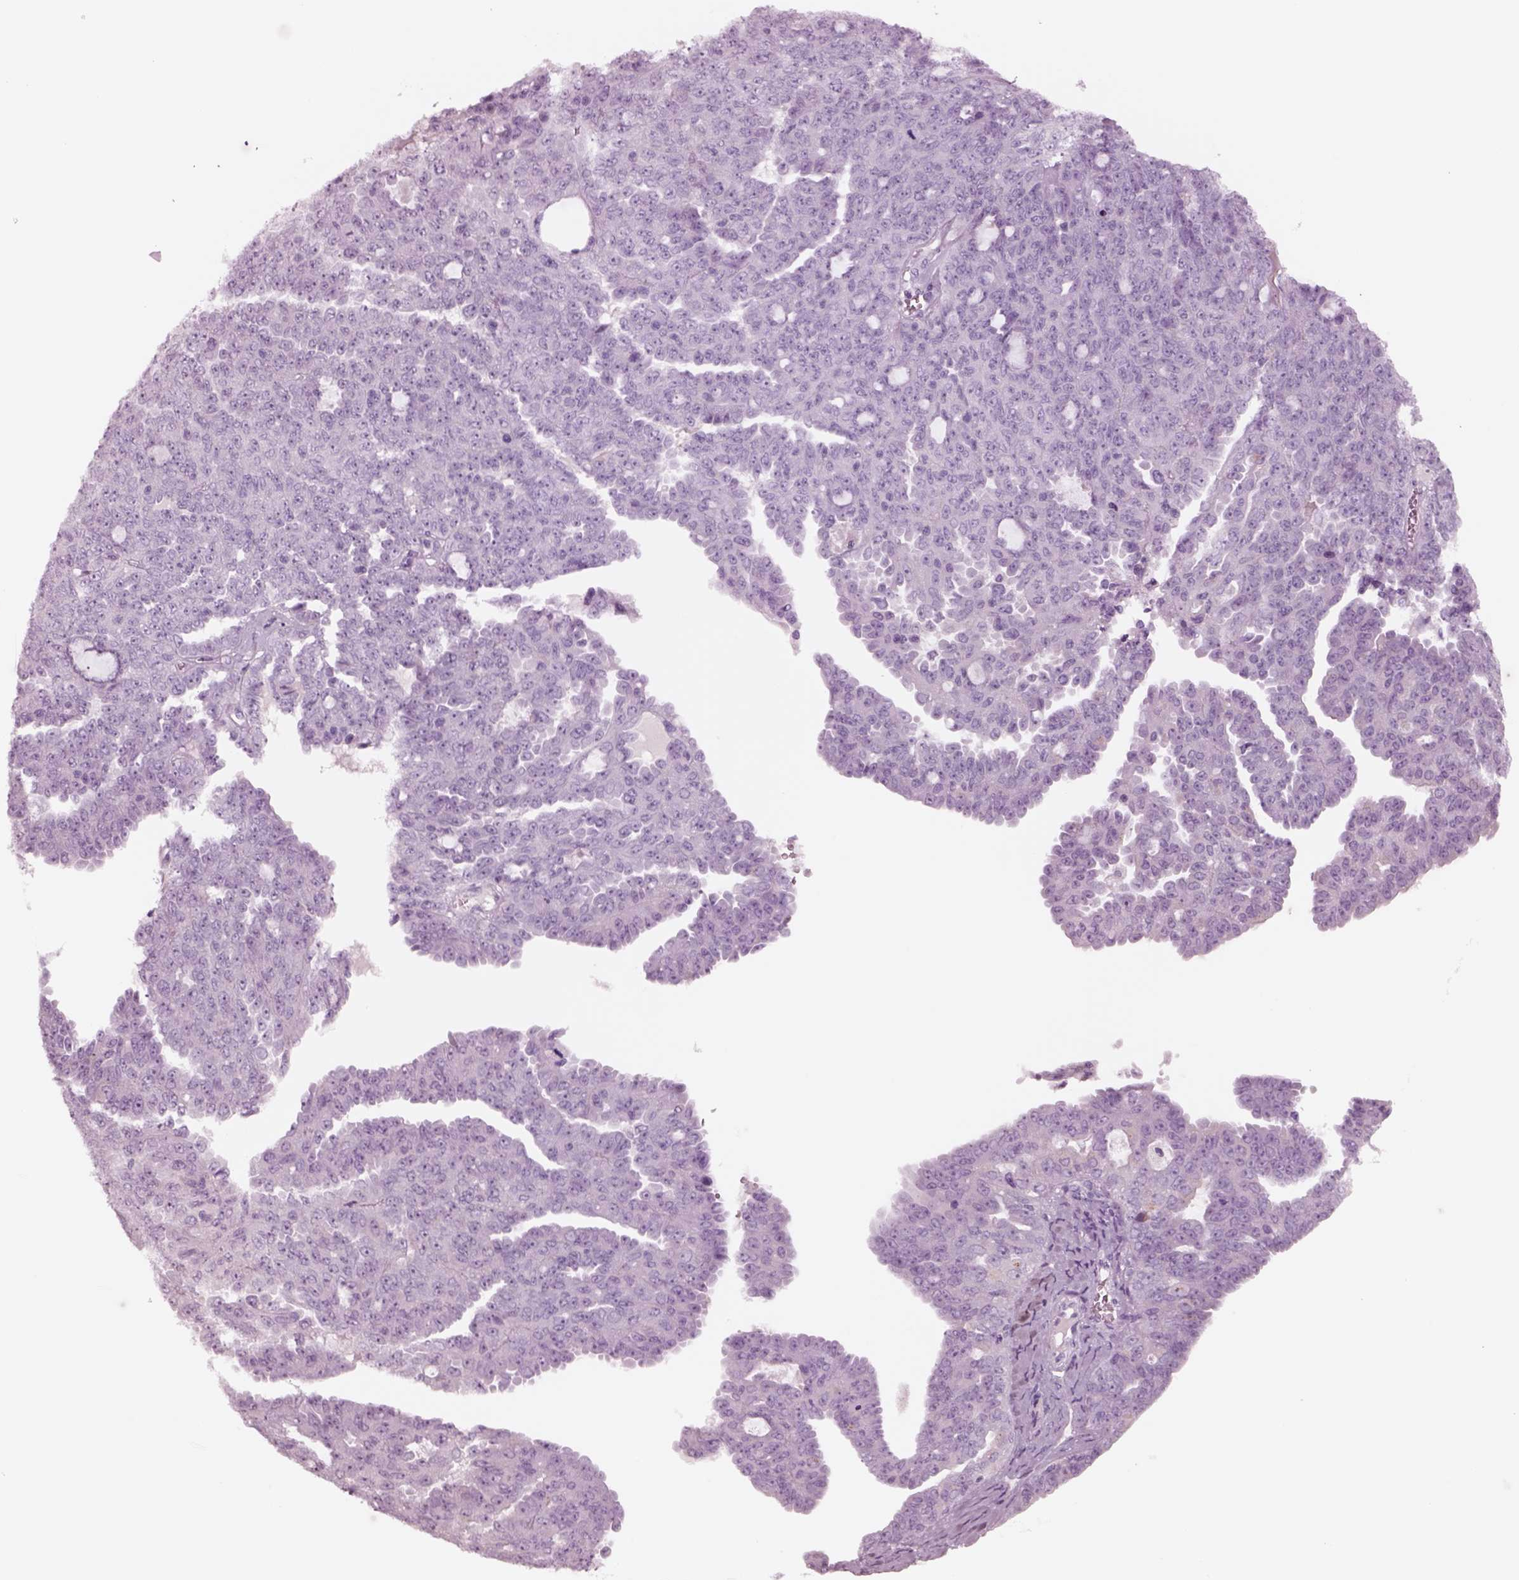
{"staining": {"intensity": "negative", "quantity": "none", "location": "none"}, "tissue": "ovarian cancer", "cell_type": "Tumor cells", "image_type": "cancer", "snomed": [{"axis": "morphology", "description": "Cystadenocarcinoma, serous, NOS"}, {"axis": "topography", "description": "Ovary"}], "caption": "Tumor cells show no significant protein positivity in ovarian cancer (serous cystadenocarcinoma).", "gene": "NMRK2", "patient": {"sex": "female", "age": 71}}